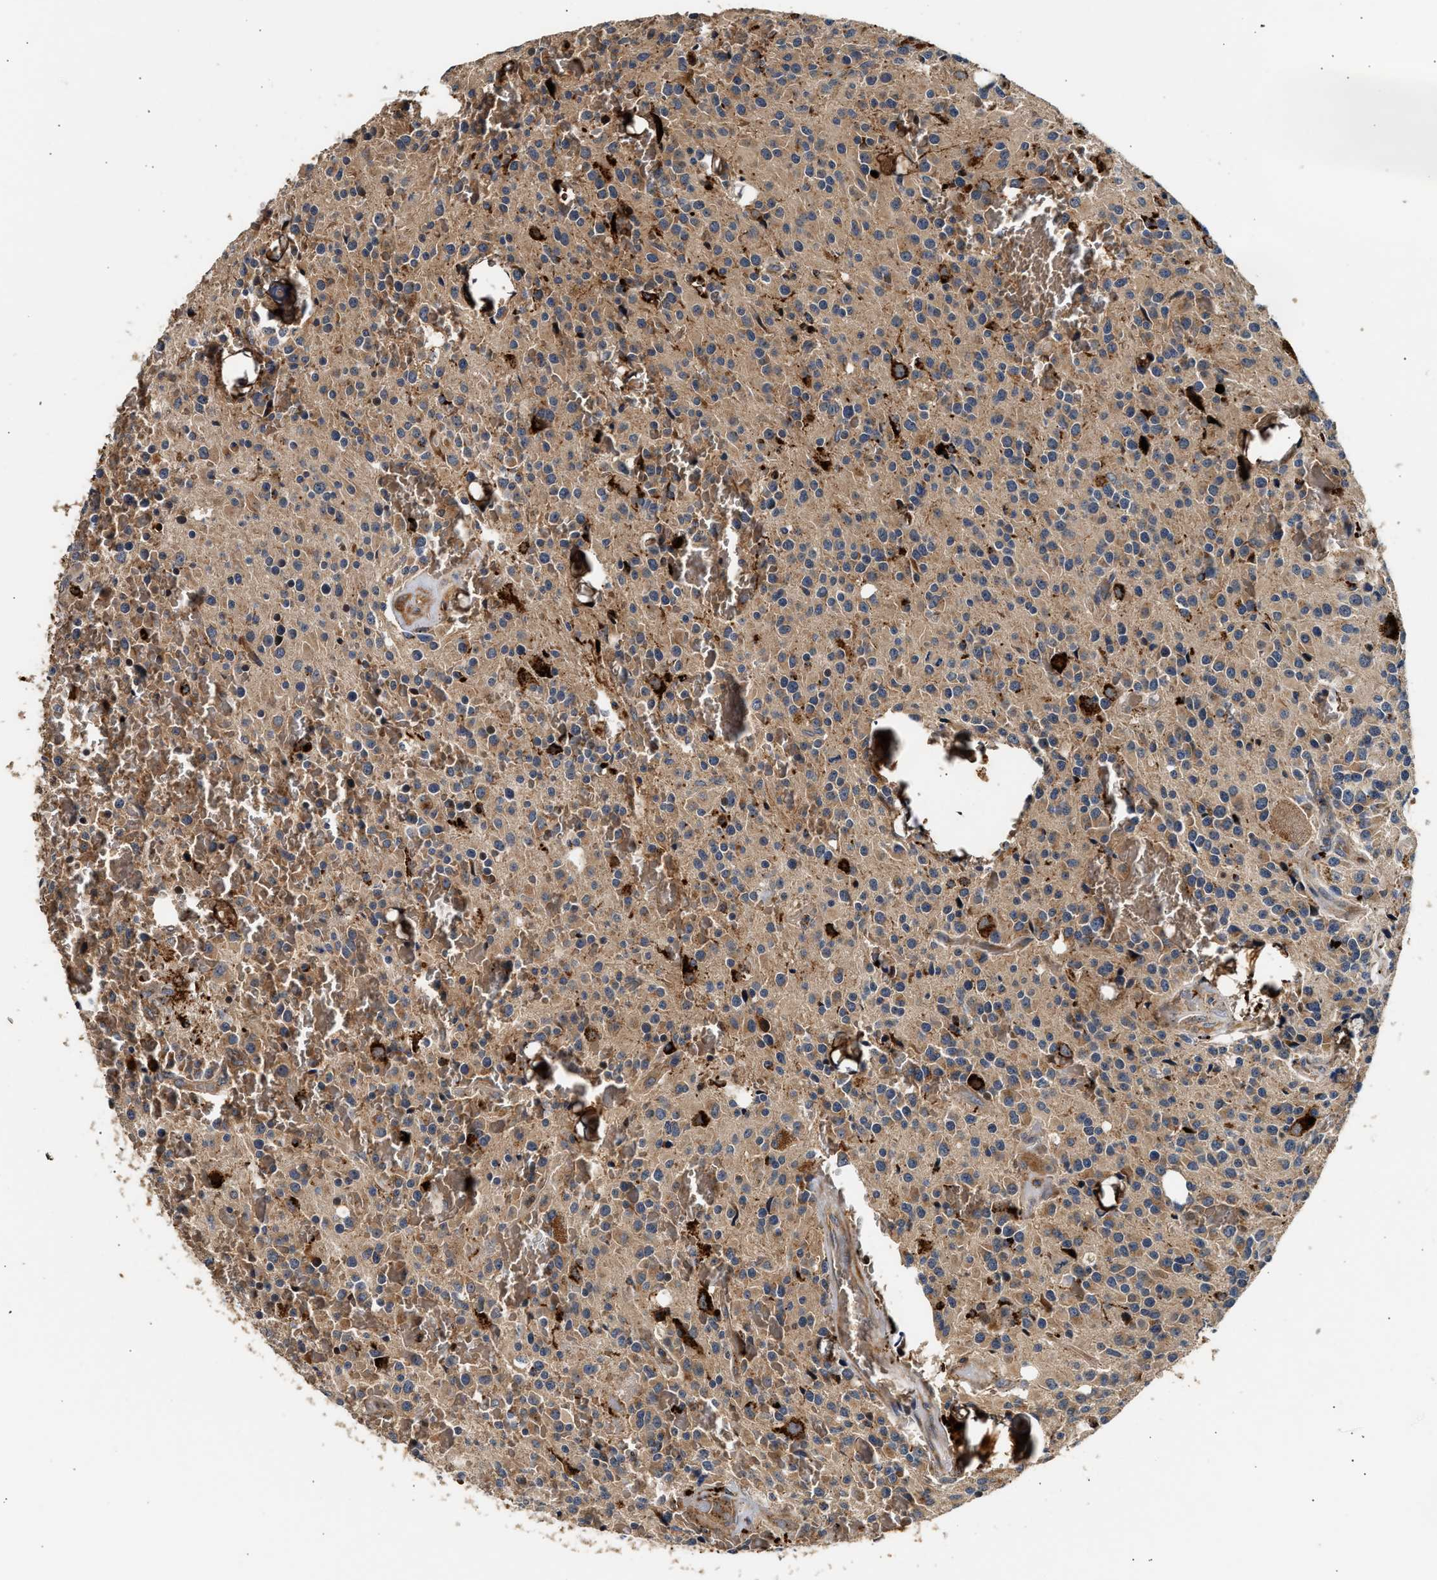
{"staining": {"intensity": "moderate", "quantity": ">75%", "location": "cytoplasmic/membranous"}, "tissue": "glioma", "cell_type": "Tumor cells", "image_type": "cancer", "snomed": [{"axis": "morphology", "description": "Glioma, malignant, Low grade"}, {"axis": "topography", "description": "Brain"}], "caption": "Immunohistochemistry (IHC) of human malignant glioma (low-grade) exhibits medium levels of moderate cytoplasmic/membranous positivity in approximately >75% of tumor cells. The protein is stained brown, and the nuclei are stained in blue (DAB IHC with brightfield microscopy, high magnification).", "gene": "PLD3", "patient": {"sex": "male", "age": 58}}